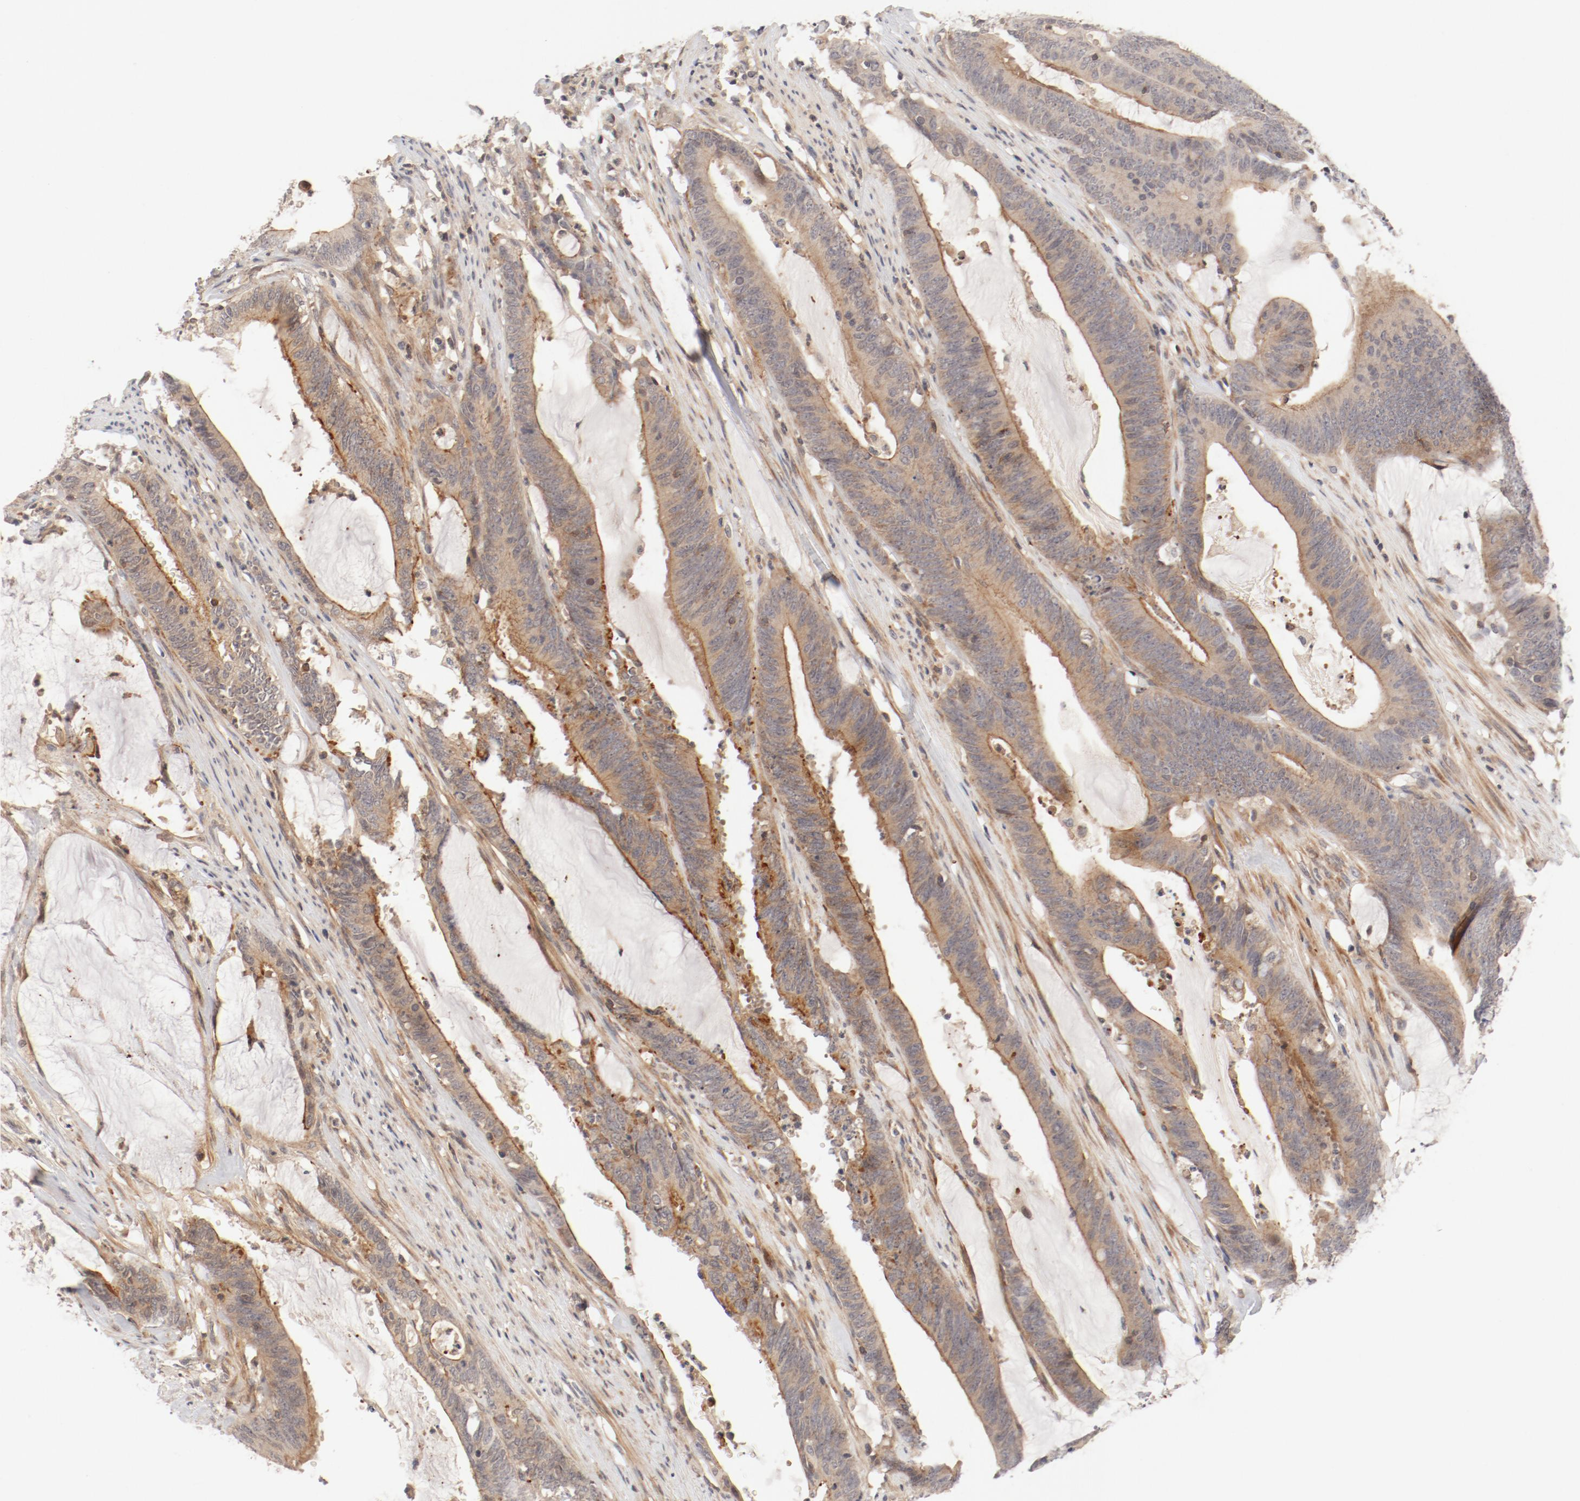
{"staining": {"intensity": "moderate", "quantity": "25%-75%", "location": "cytoplasmic/membranous"}, "tissue": "colorectal cancer", "cell_type": "Tumor cells", "image_type": "cancer", "snomed": [{"axis": "morphology", "description": "Adenocarcinoma, NOS"}, {"axis": "topography", "description": "Rectum"}], "caption": "IHC staining of colorectal adenocarcinoma, which exhibits medium levels of moderate cytoplasmic/membranous staining in approximately 25%-75% of tumor cells indicating moderate cytoplasmic/membranous protein staining. The staining was performed using DAB (brown) for protein detection and nuclei were counterstained in hematoxylin (blue).", "gene": "ZNF267", "patient": {"sex": "female", "age": 66}}